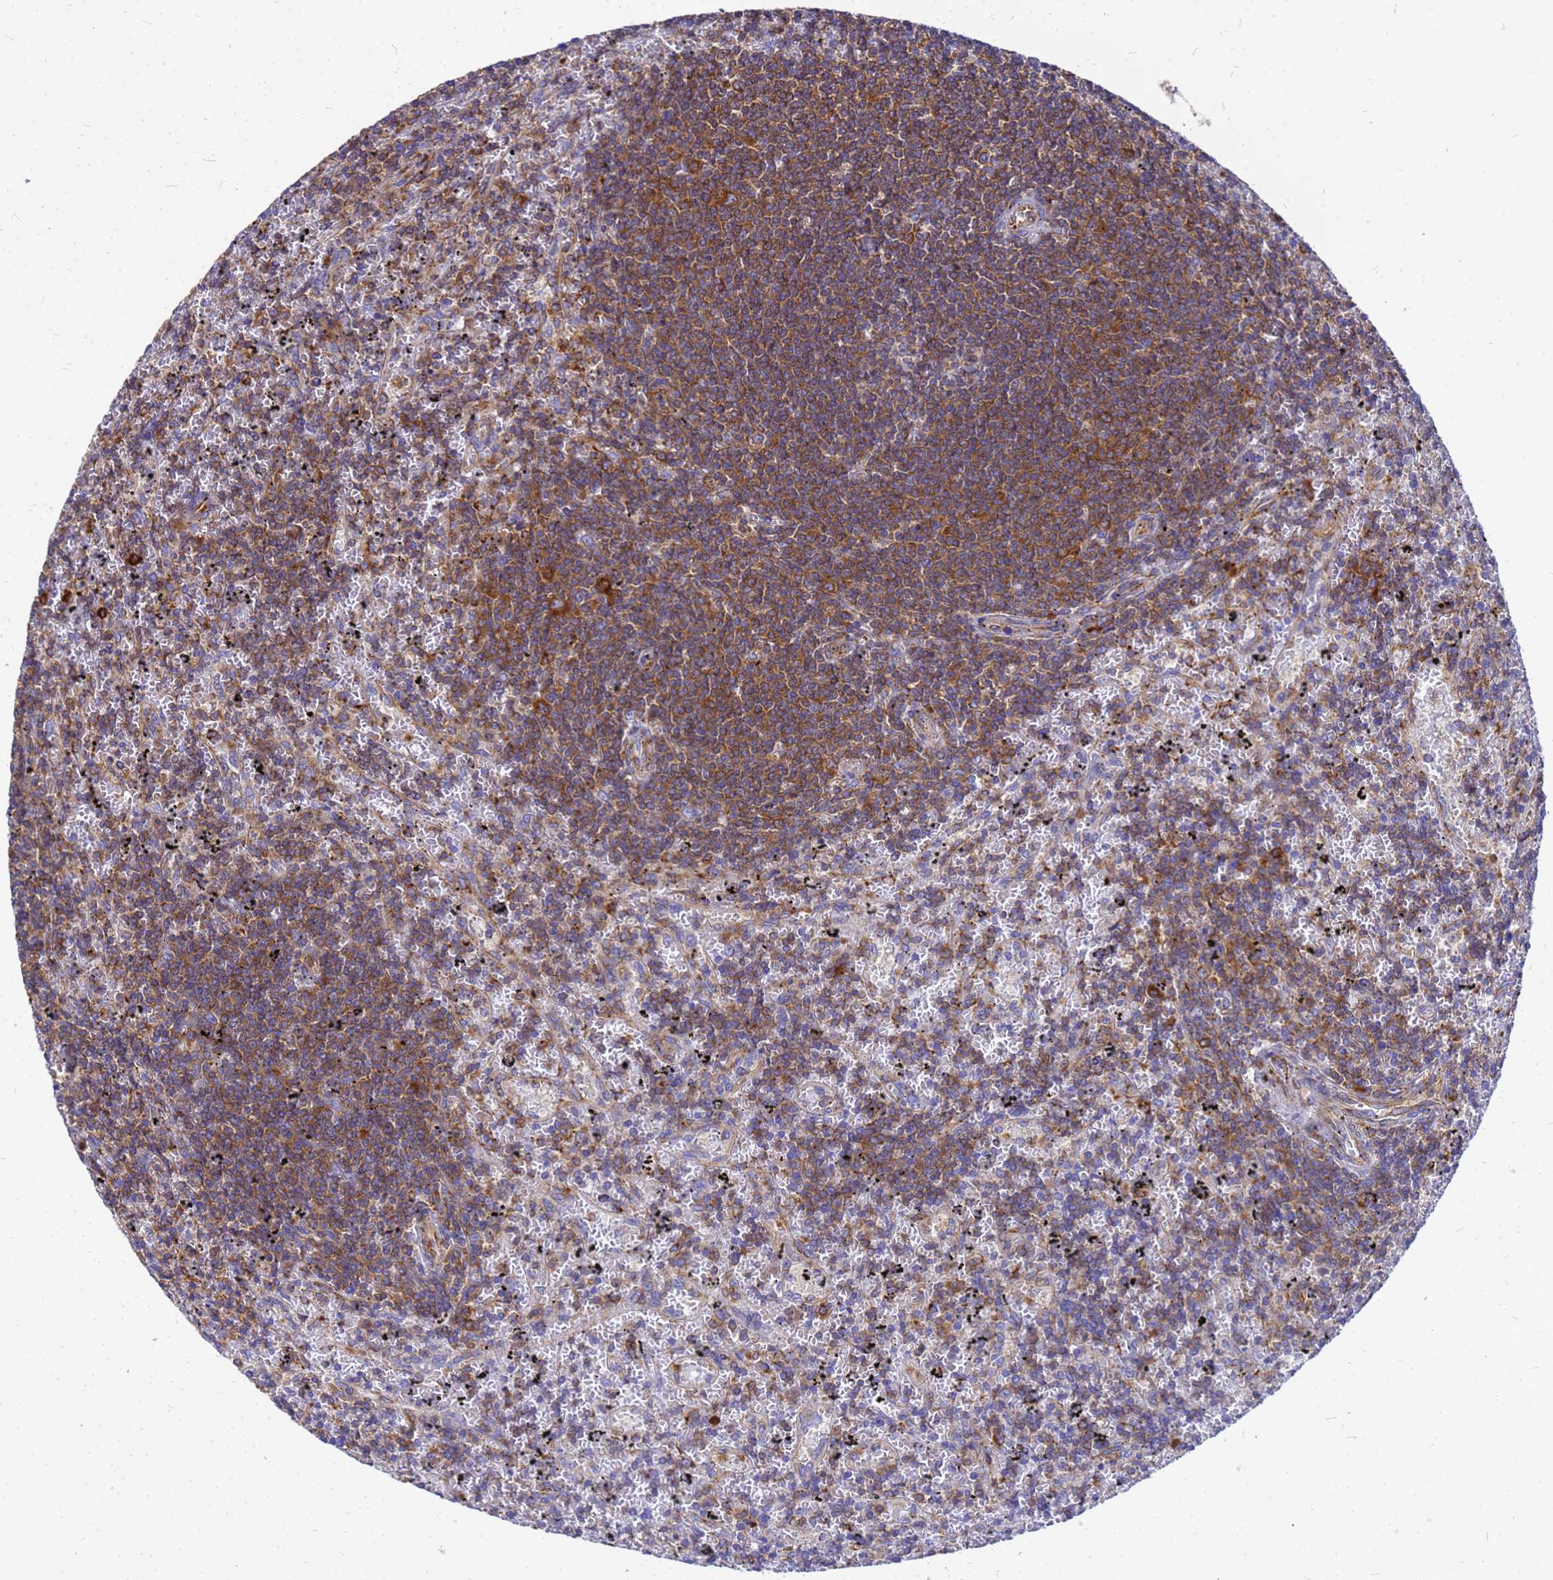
{"staining": {"intensity": "moderate", "quantity": ">75%", "location": "cytoplasmic/membranous"}, "tissue": "lymphoma", "cell_type": "Tumor cells", "image_type": "cancer", "snomed": [{"axis": "morphology", "description": "Malignant lymphoma, non-Hodgkin's type, Low grade"}, {"axis": "topography", "description": "Spleen"}], "caption": "Immunohistochemical staining of human low-grade malignant lymphoma, non-Hodgkin's type reveals medium levels of moderate cytoplasmic/membranous protein expression in about >75% of tumor cells.", "gene": "EEF1D", "patient": {"sex": "male", "age": 76}}